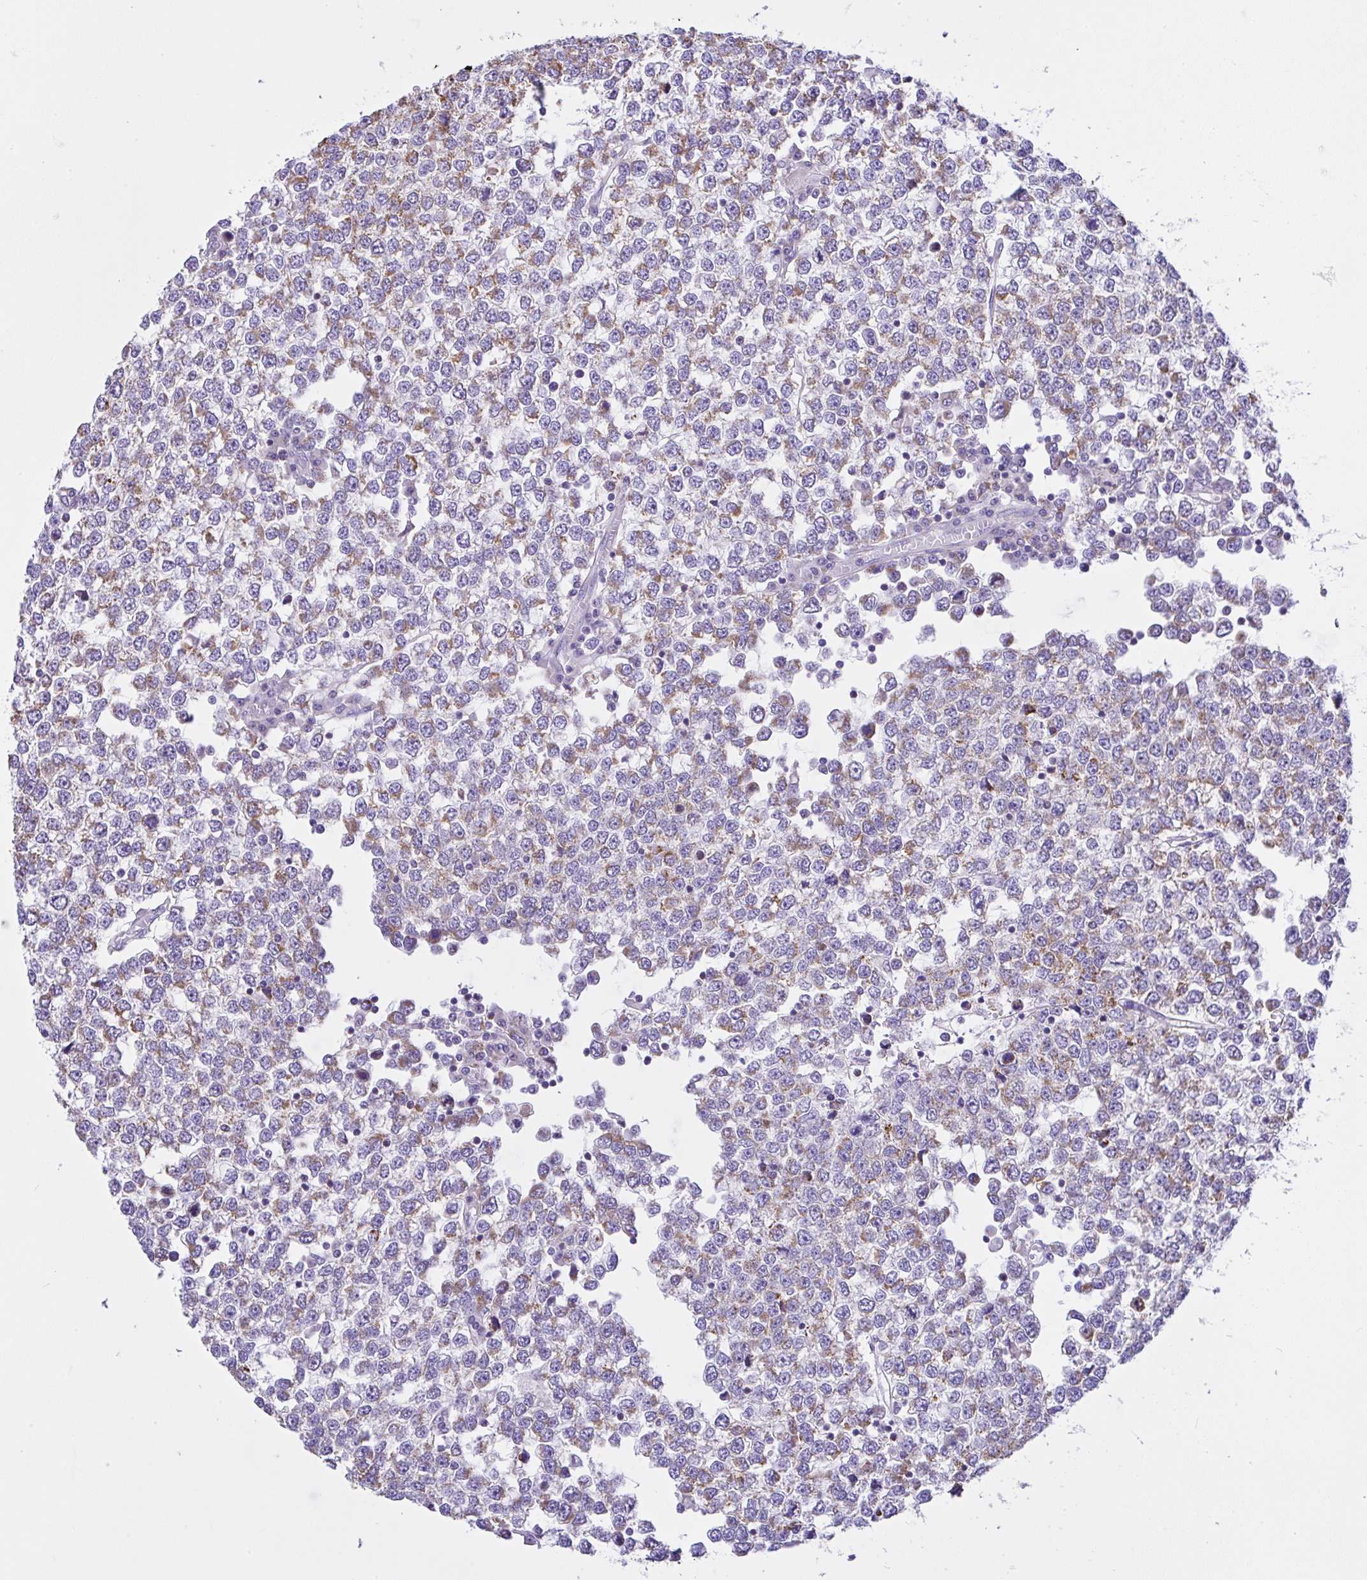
{"staining": {"intensity": "moderate", "quantity": "25%-75%", "location": "cytoplasmic/membranous"}, "tissue": "testis cancer", "cell_type": "Tumor cells", "image_type": "cancer", "snomed": [{"axis": "morphology", "description": "Seminoma, NOS"}, {"axis": "topography", "description": "Testis"}], "caption": "Protein staining of testis cancer tissue reveals moderate cytoplasmic/membranous positivity in approximately 25%-75% of tumor cells.", "gene": "SLC13A1", "patient": {"sex": "male", "age": 65}}